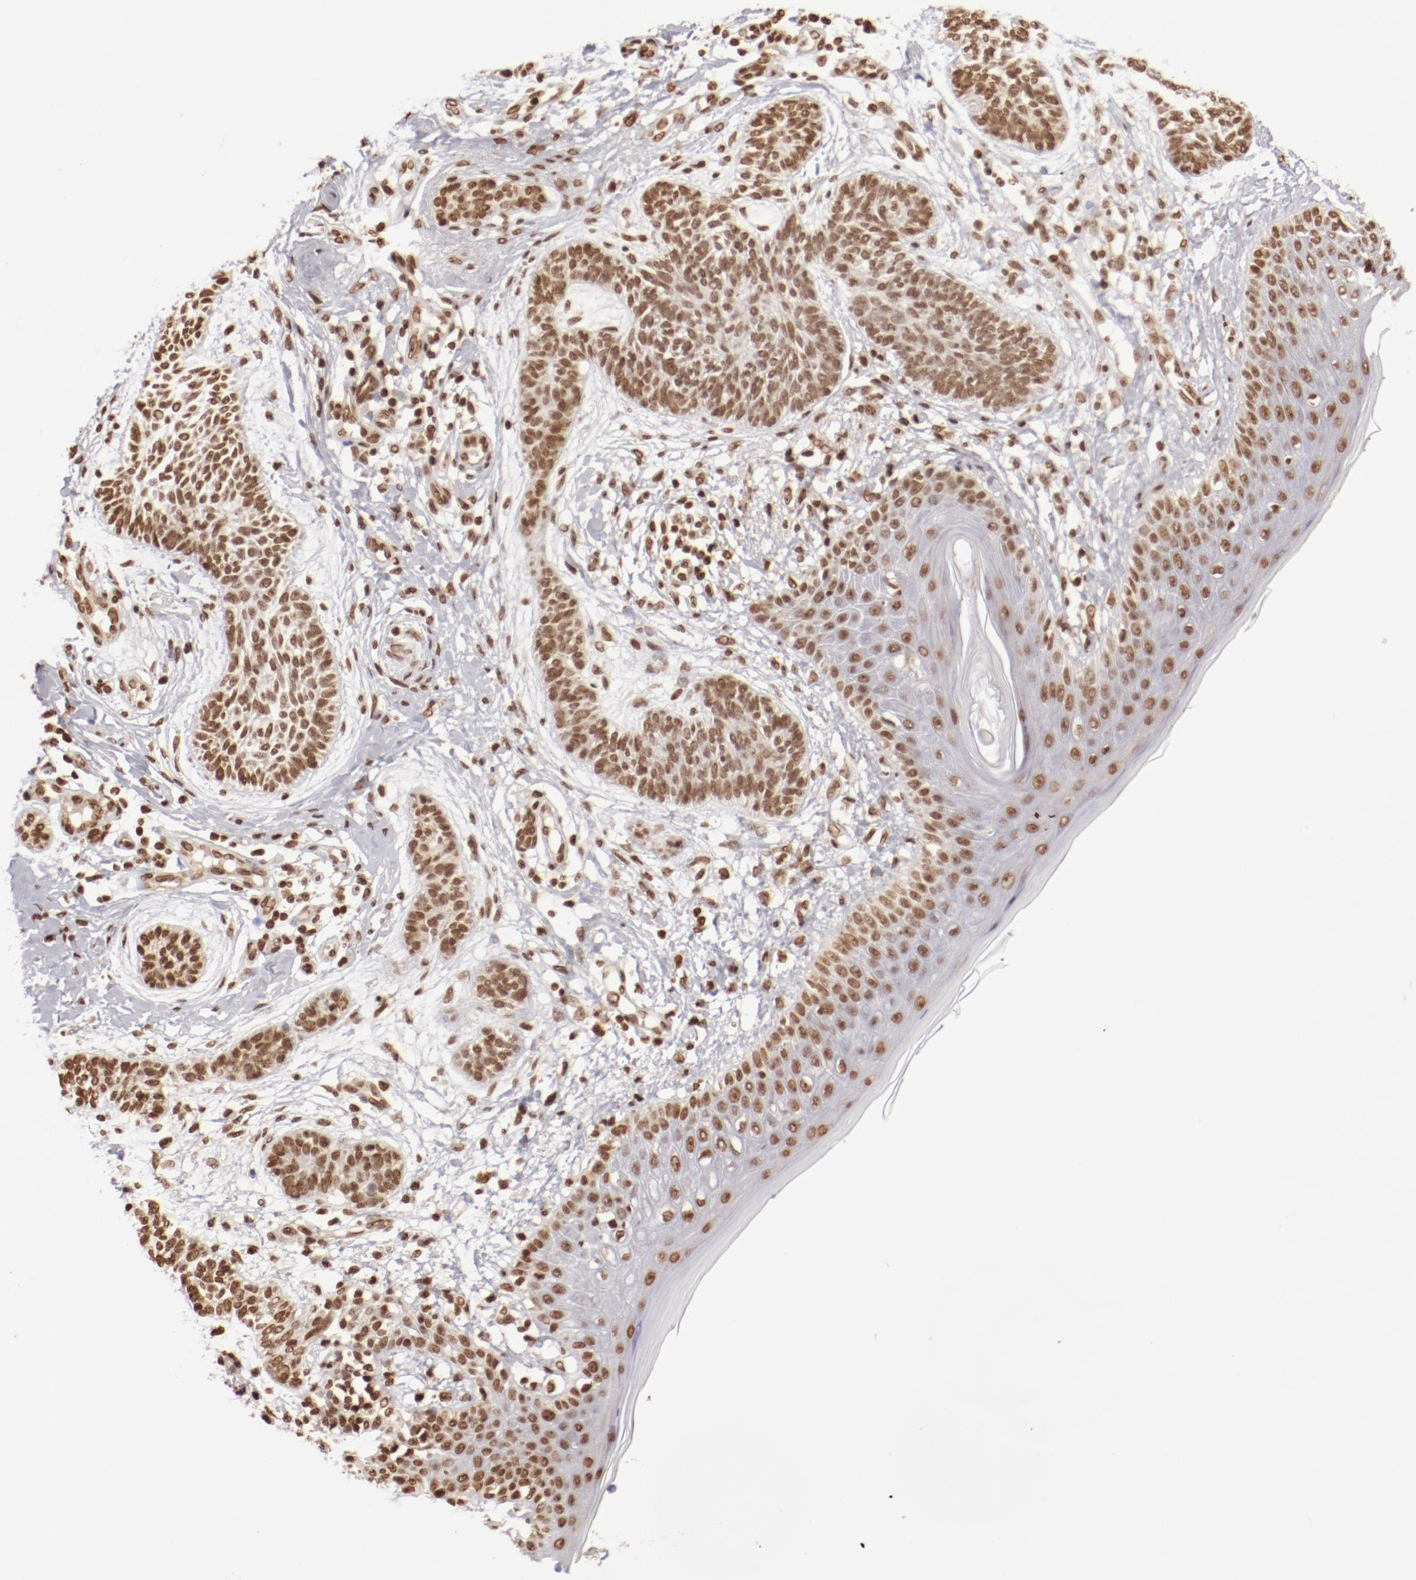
{"staining": {"intensity": "moderate", "quantity": ">75%", "location": "nuclear"}, "tissue": "skin cancer", "cell_type": "Tumor cells", "image_type": "cancer", "snomed": [{"axis": "morphology", "description": "Normal tissue, NOS"}, {"axis": "morphology", "description": "Basal cell carcinoma"}, {"axis": "topography", "description": "Skin"}], "caption": "Skin basal cell carcinoma stained for a protein shows moderate nuclear positivity in tumor cells.", "gene": "ABL2", "patient": {"sex": "male", "age": 63}}